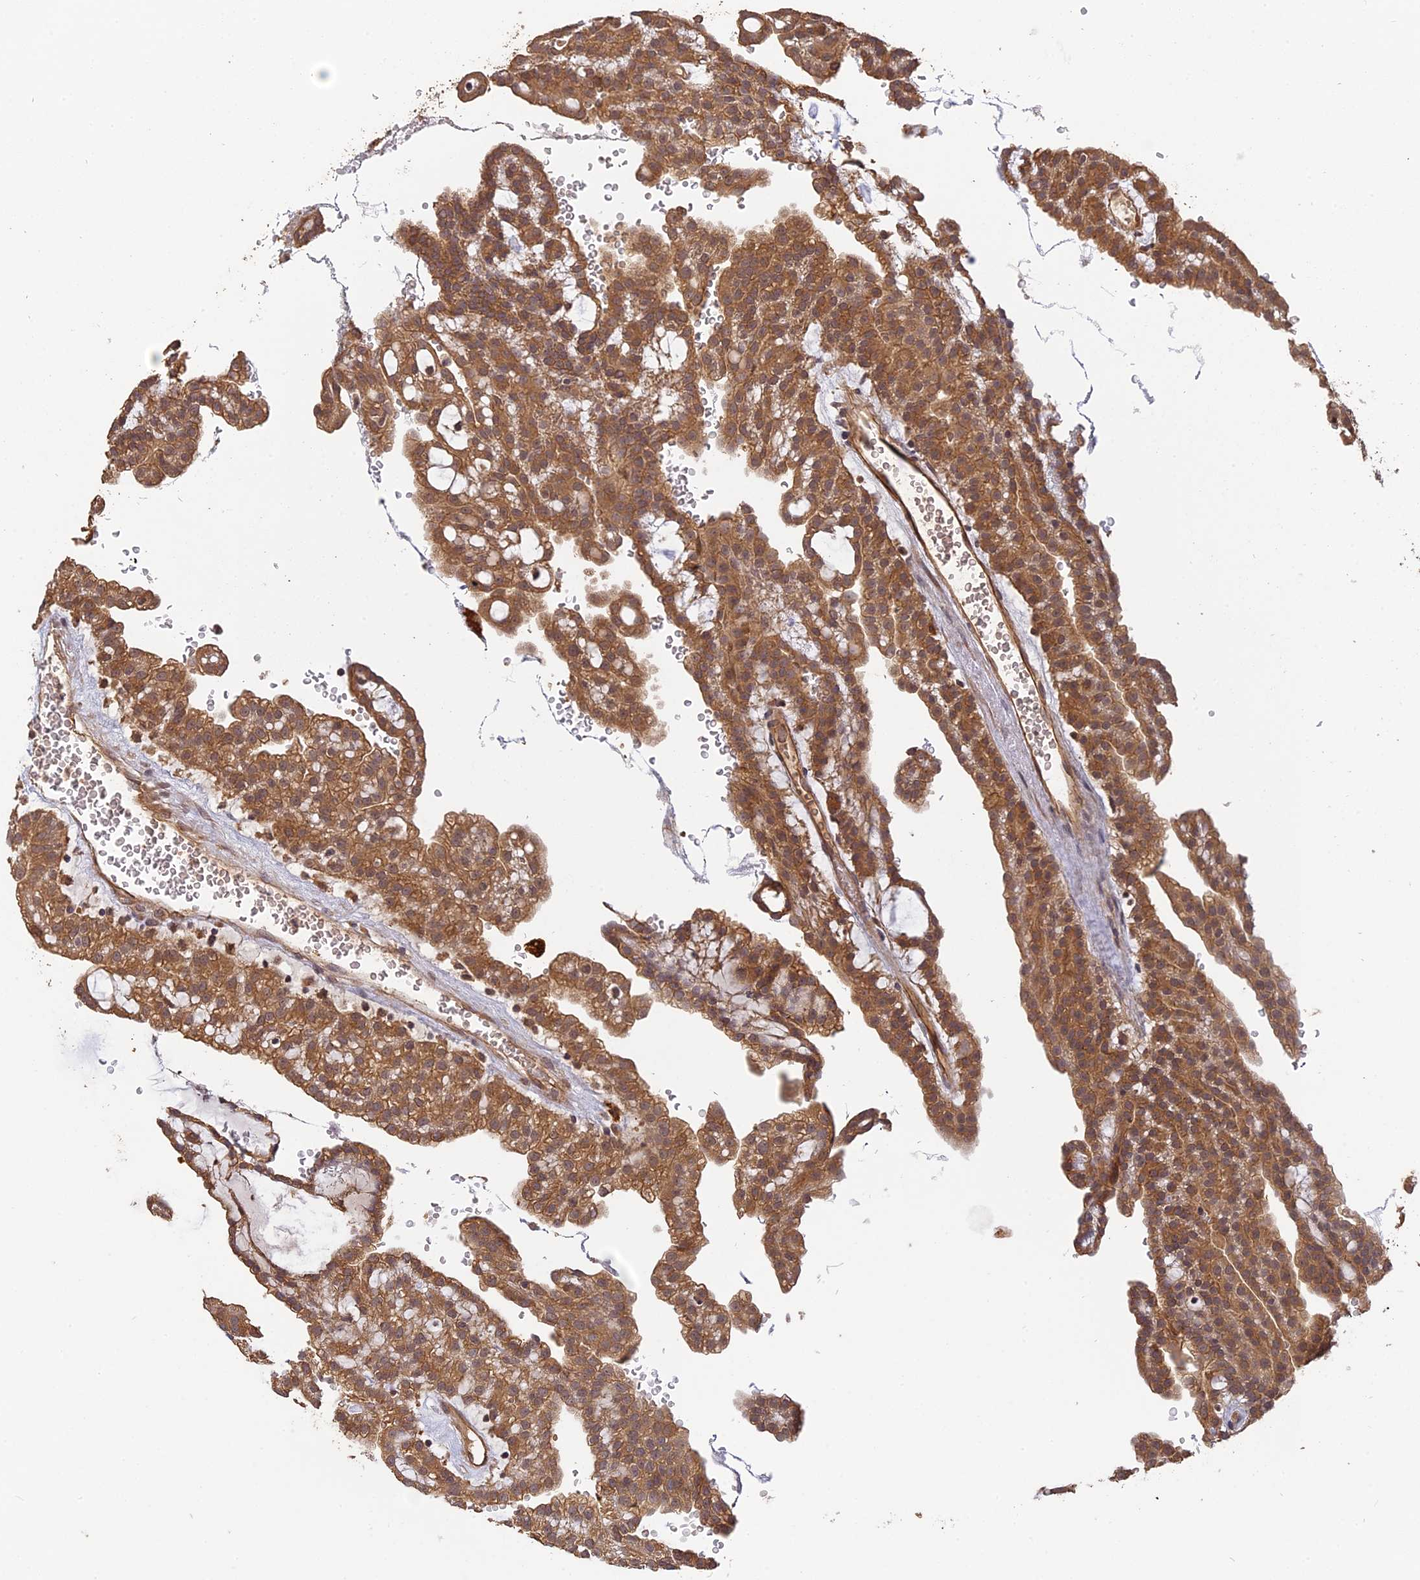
{"staining": {"intensity": "moderate", "quantity": ">75%", "location": "cytoplasmic/membranous"}, "tissue": "renal cancer", "cell_type": "Tumor cells", "image_type": "cancer", "snomed": [{"axis": "morphology", "description": "Adenocarcinoma, NOS"}, {"axis": "topography", "description": "Kidney"}], "caption": "Brown immunohistochemical staining in renal cancer demonstrates moderate cytoplasmic/membranous staining in about >75% of tumor cells.", "gene": "ARHGAP40", "patient": {"sex": "male", "age": 63}}